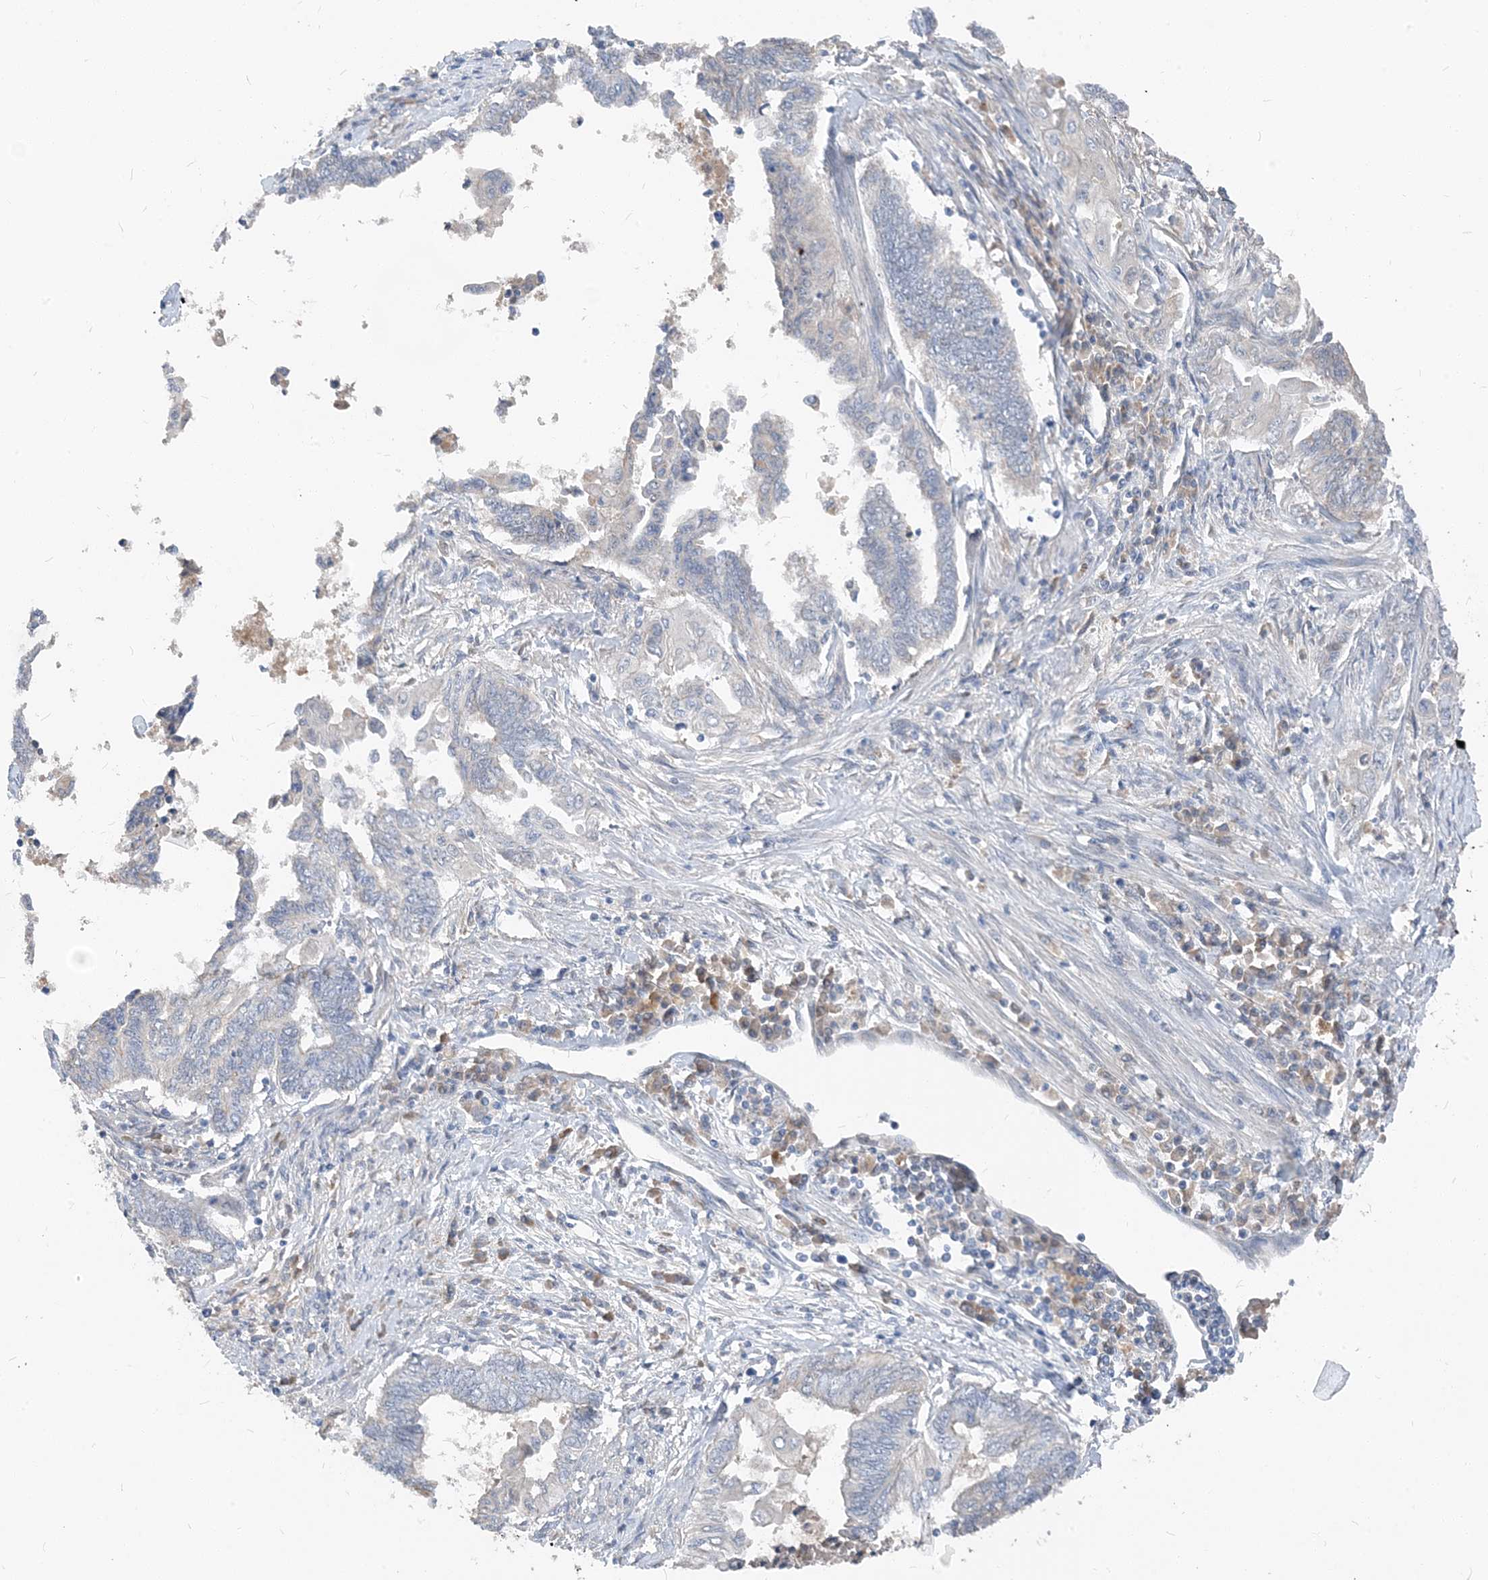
{"staining": {"intensity": "negative", "quantity": "none", "location": "none"}, "tissue": "endometrial cancer", "cell_type": "Tumor cells", "image_type": "cancer", "snomed": [{"axis": "morphology", "description": "Adenocarcinoma, NOS"}, {"axis": "topography", "description": "Uterus"}, {"axis": "topography", "description": "Endometrium"}], "caption": "An immunohistochemistry (IHC) micrograph of adenocarcinoma (endometrial) is shown. There is no staining in tumor cells of adenocarcinoma (endometrial). (DAB (3,3'-diaminobenzidine) immunohistochemistry (IHC), high magnification).", "gene": "NCOA7", "patient": {"sex": "female", "age": 70}}